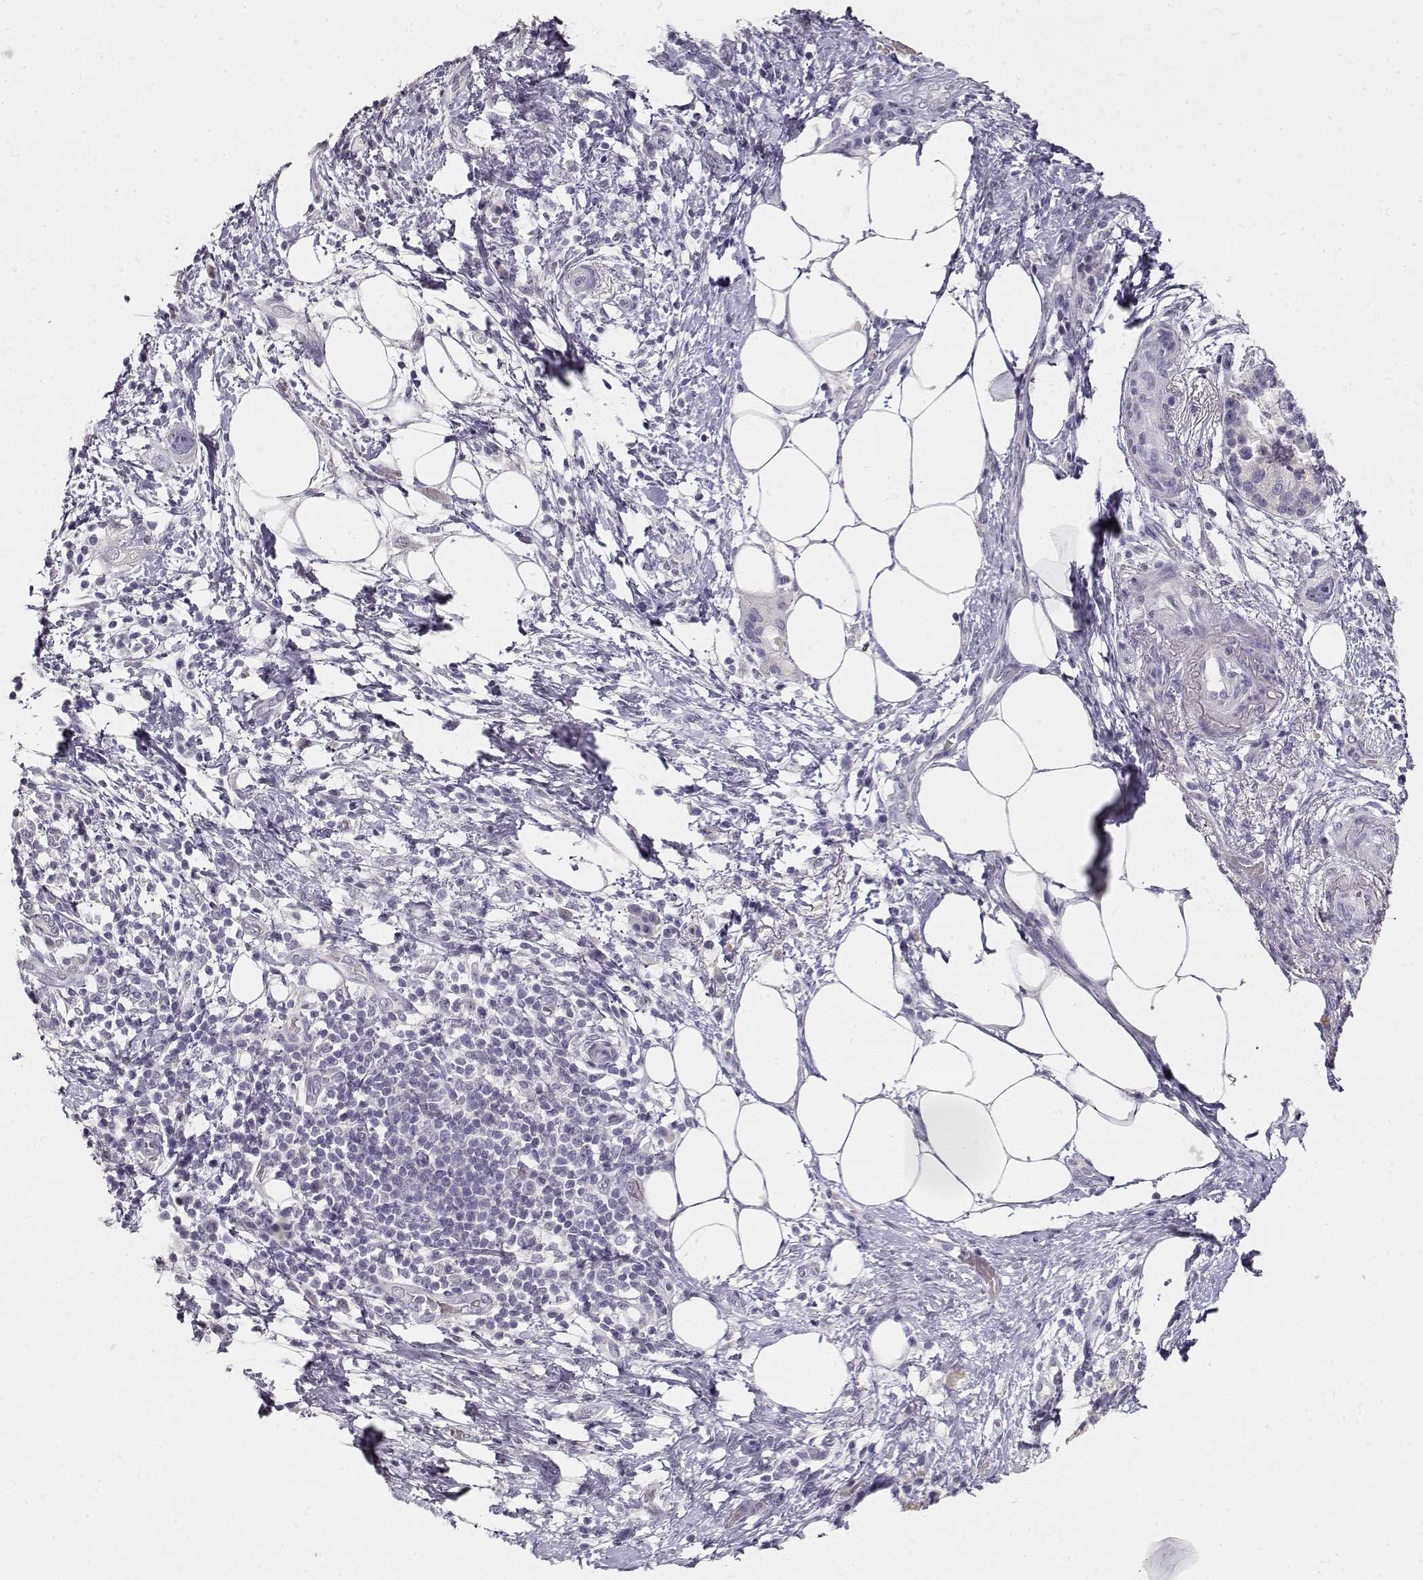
{"staining": {"intensity": "negative", "quantity": "none", "location": "none"}, "tissue": "pancreatic cancer", "cell_type": "Tumor cells", "image_type": "cancer", "snomed": [{"axis": "morphology", "description": "Adenocarcinoma, NOS"}, {"axis": "topography", "description": "Pancreas"}], "caption": "Immunohistochemistry of pancreatic cancer shows no staining in tumor cells.", "gene": "TPH2", "patient": {"sex": "female", "age": 72}}